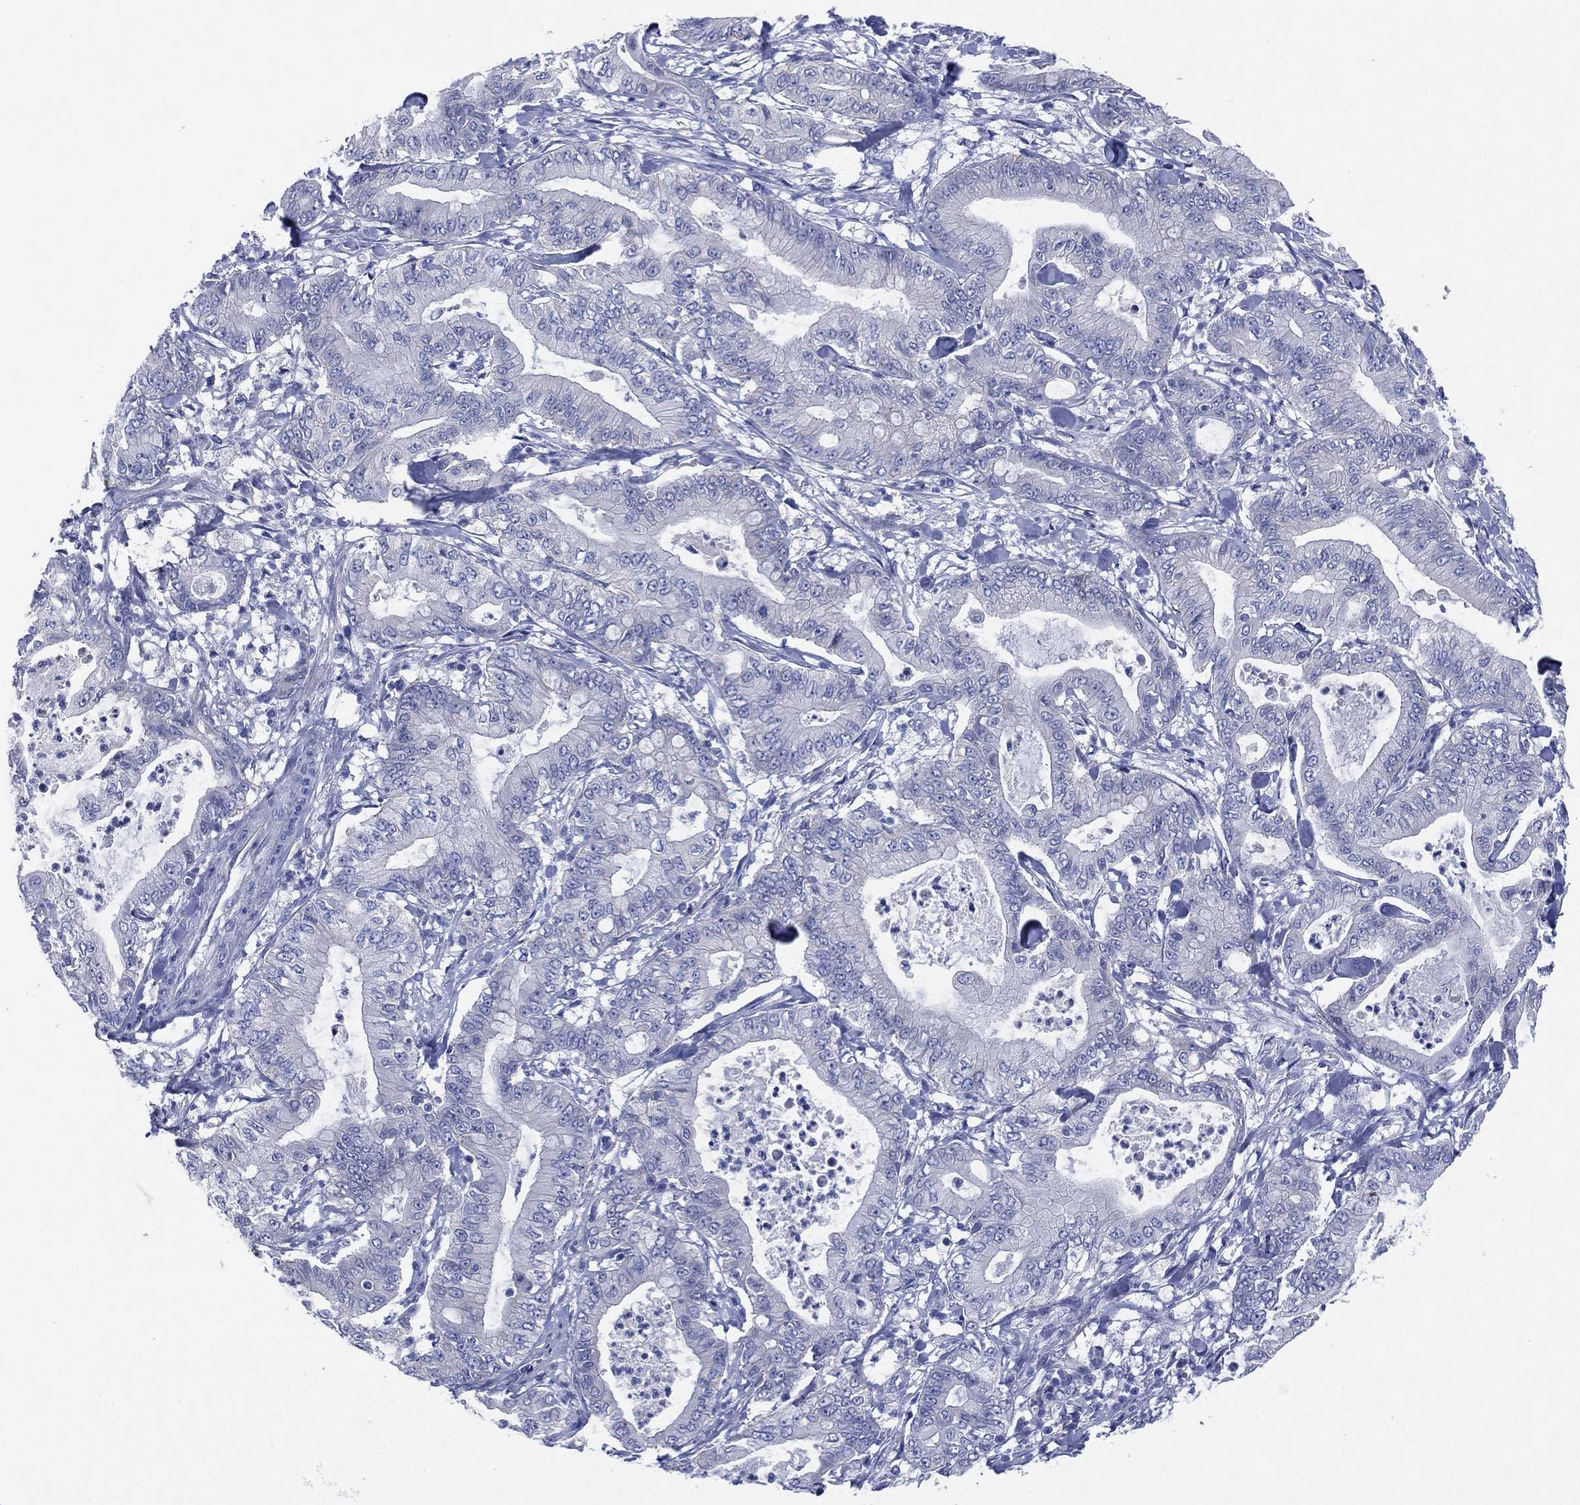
{"staining": {"intensity": "negative", "quantity": "none", "location": "none"}, "tissue": "pancreatic cancer", "cell_type": "Tumor cells", "image_type": "cancer", "snomed": [{"axis": "morphology", "description": "Adenocarcinoma, NOS"}, {"axis": "topography", "description": "Pancreas"}], "caption": "Pancreatic cancer was stained to show a protein in brown. There is no significant positivity in tumor cells.", "gene": "CHRNA3", "patient": {"sex": "male", "age": 71}}